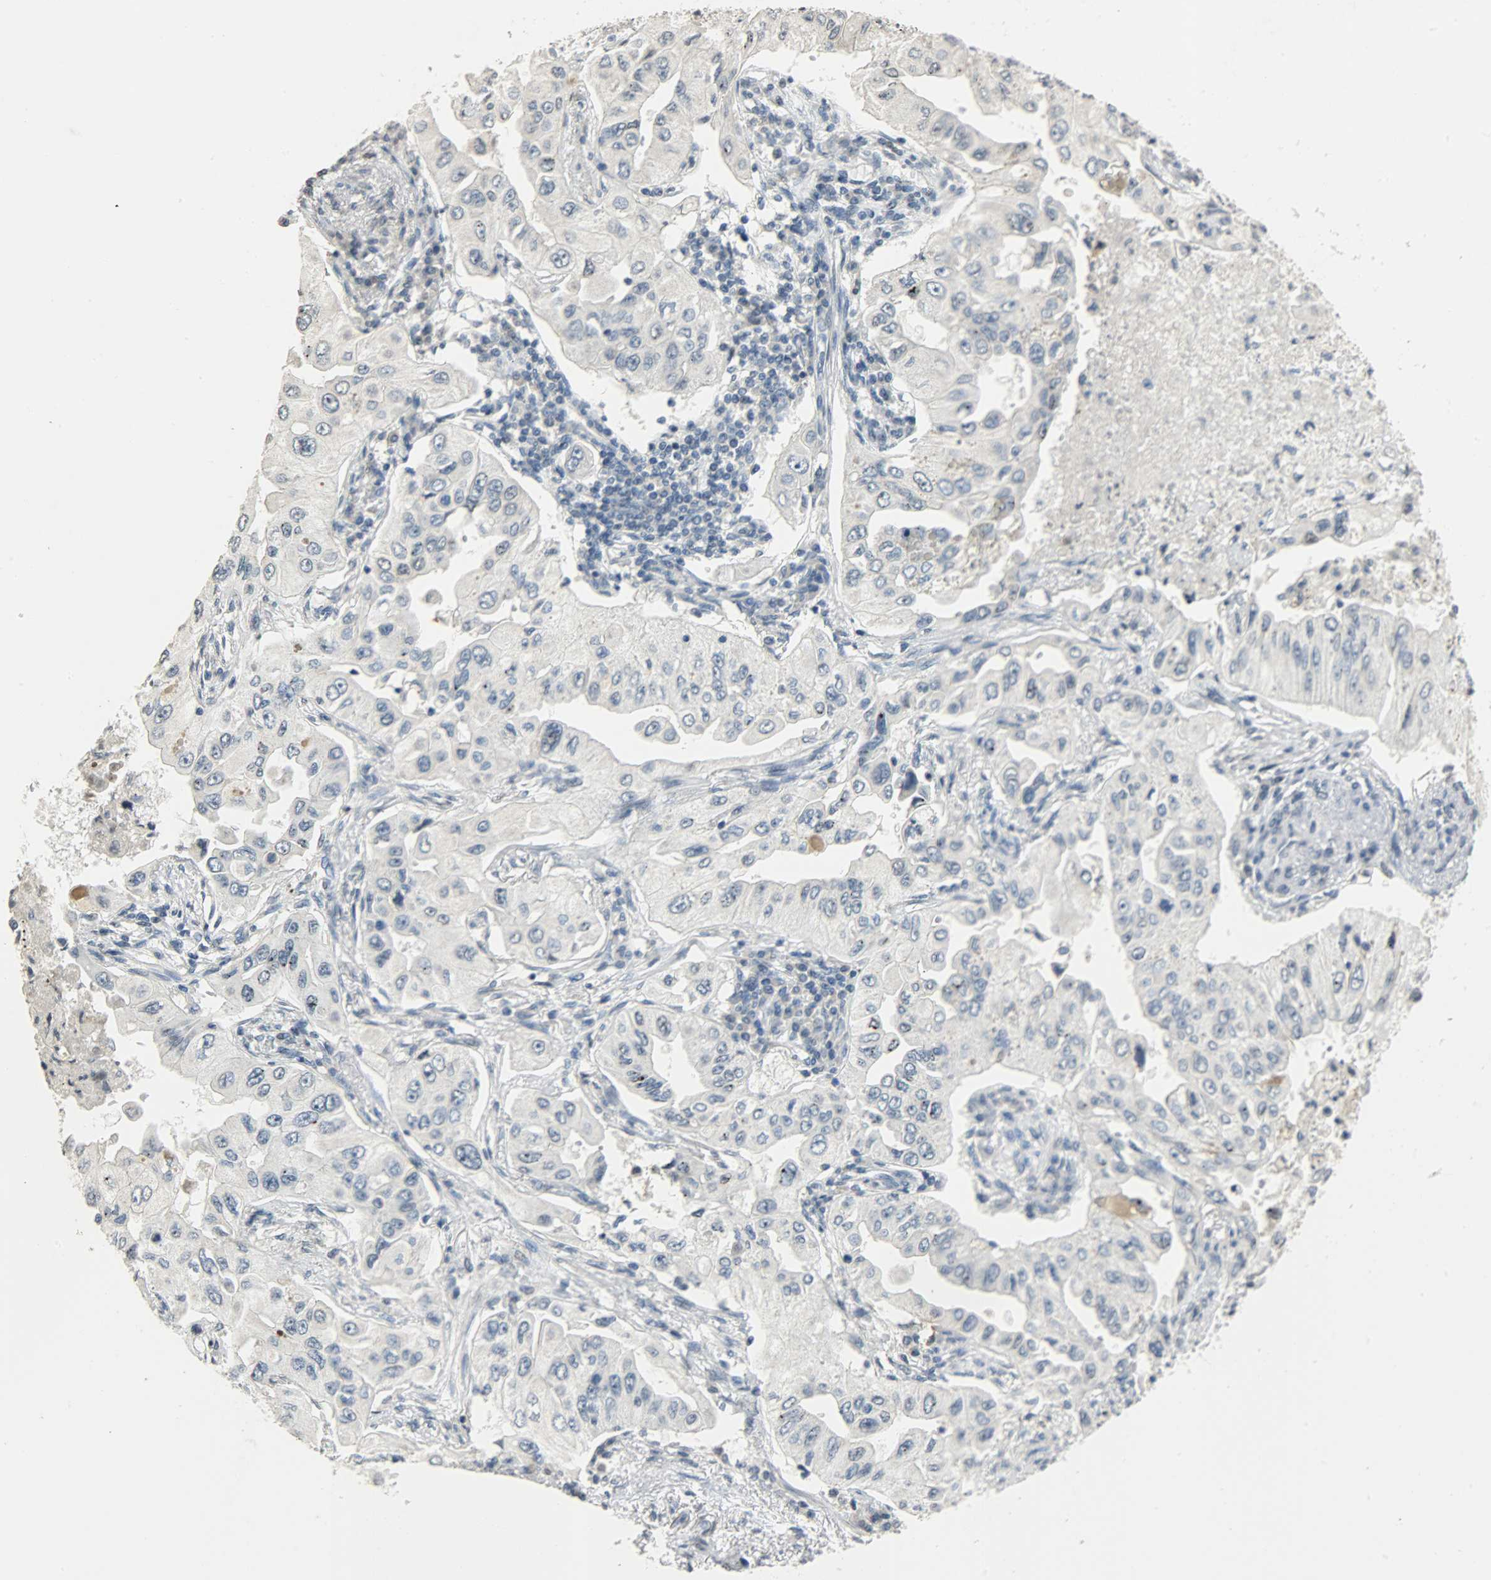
{"staining": {"intensity": "negative", "quantity": "none", "location": "none"}, "tissue": "lung cancer", "cell_type": "Tumor cells", "image_type": "cancer", "snomed": [{"axis": "morphology", "description": "Adenocarcinoma, NOS"}, {"axis": "topography", "description": "Lung"}], "caption": "Immunohistochemistry histopathology image of adenocarcinoma (lung) stained for a protein (brown), which exhibits no expression in tumor cells.", "gene": "DNAJB6", "patient": {"sex": "male", "age": 84}}